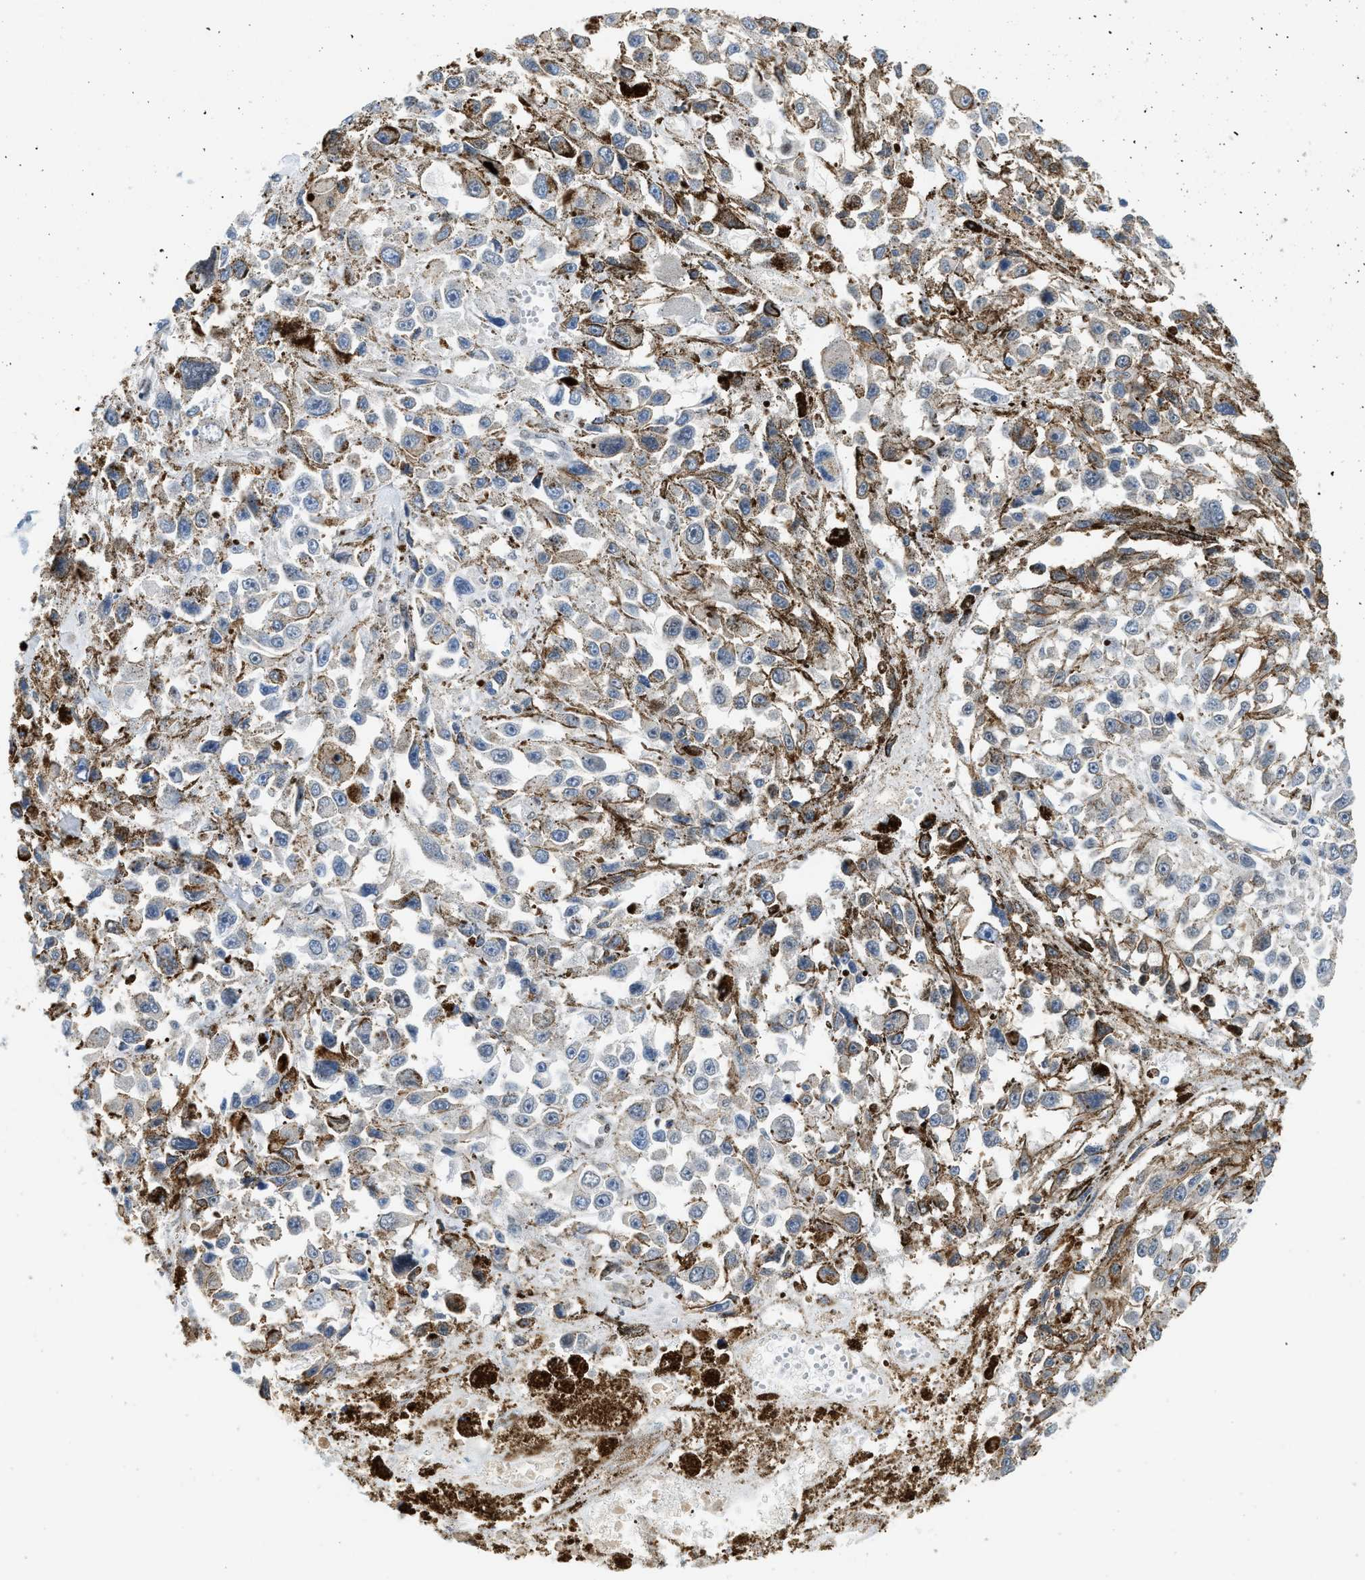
{"staining": {"intensity": "negative", "quantity": "none", "location": "none"}, "tissue": "melanoma", "cell_type": "Tumor cells", "image_type": "cancer", "snomed": [{"axis": "morphology", "description": "Malignant melanoma, Metastatic site"}, {"axis": "topography", "description": "Lymph node"}], "caption": "A micrograph of malignant melanoma (metastatic site) stained for a protein exhibits no brown staining in tumor cells.", "gene": "ZBTB20", "patient": {"sex": "male", "age": 59}}